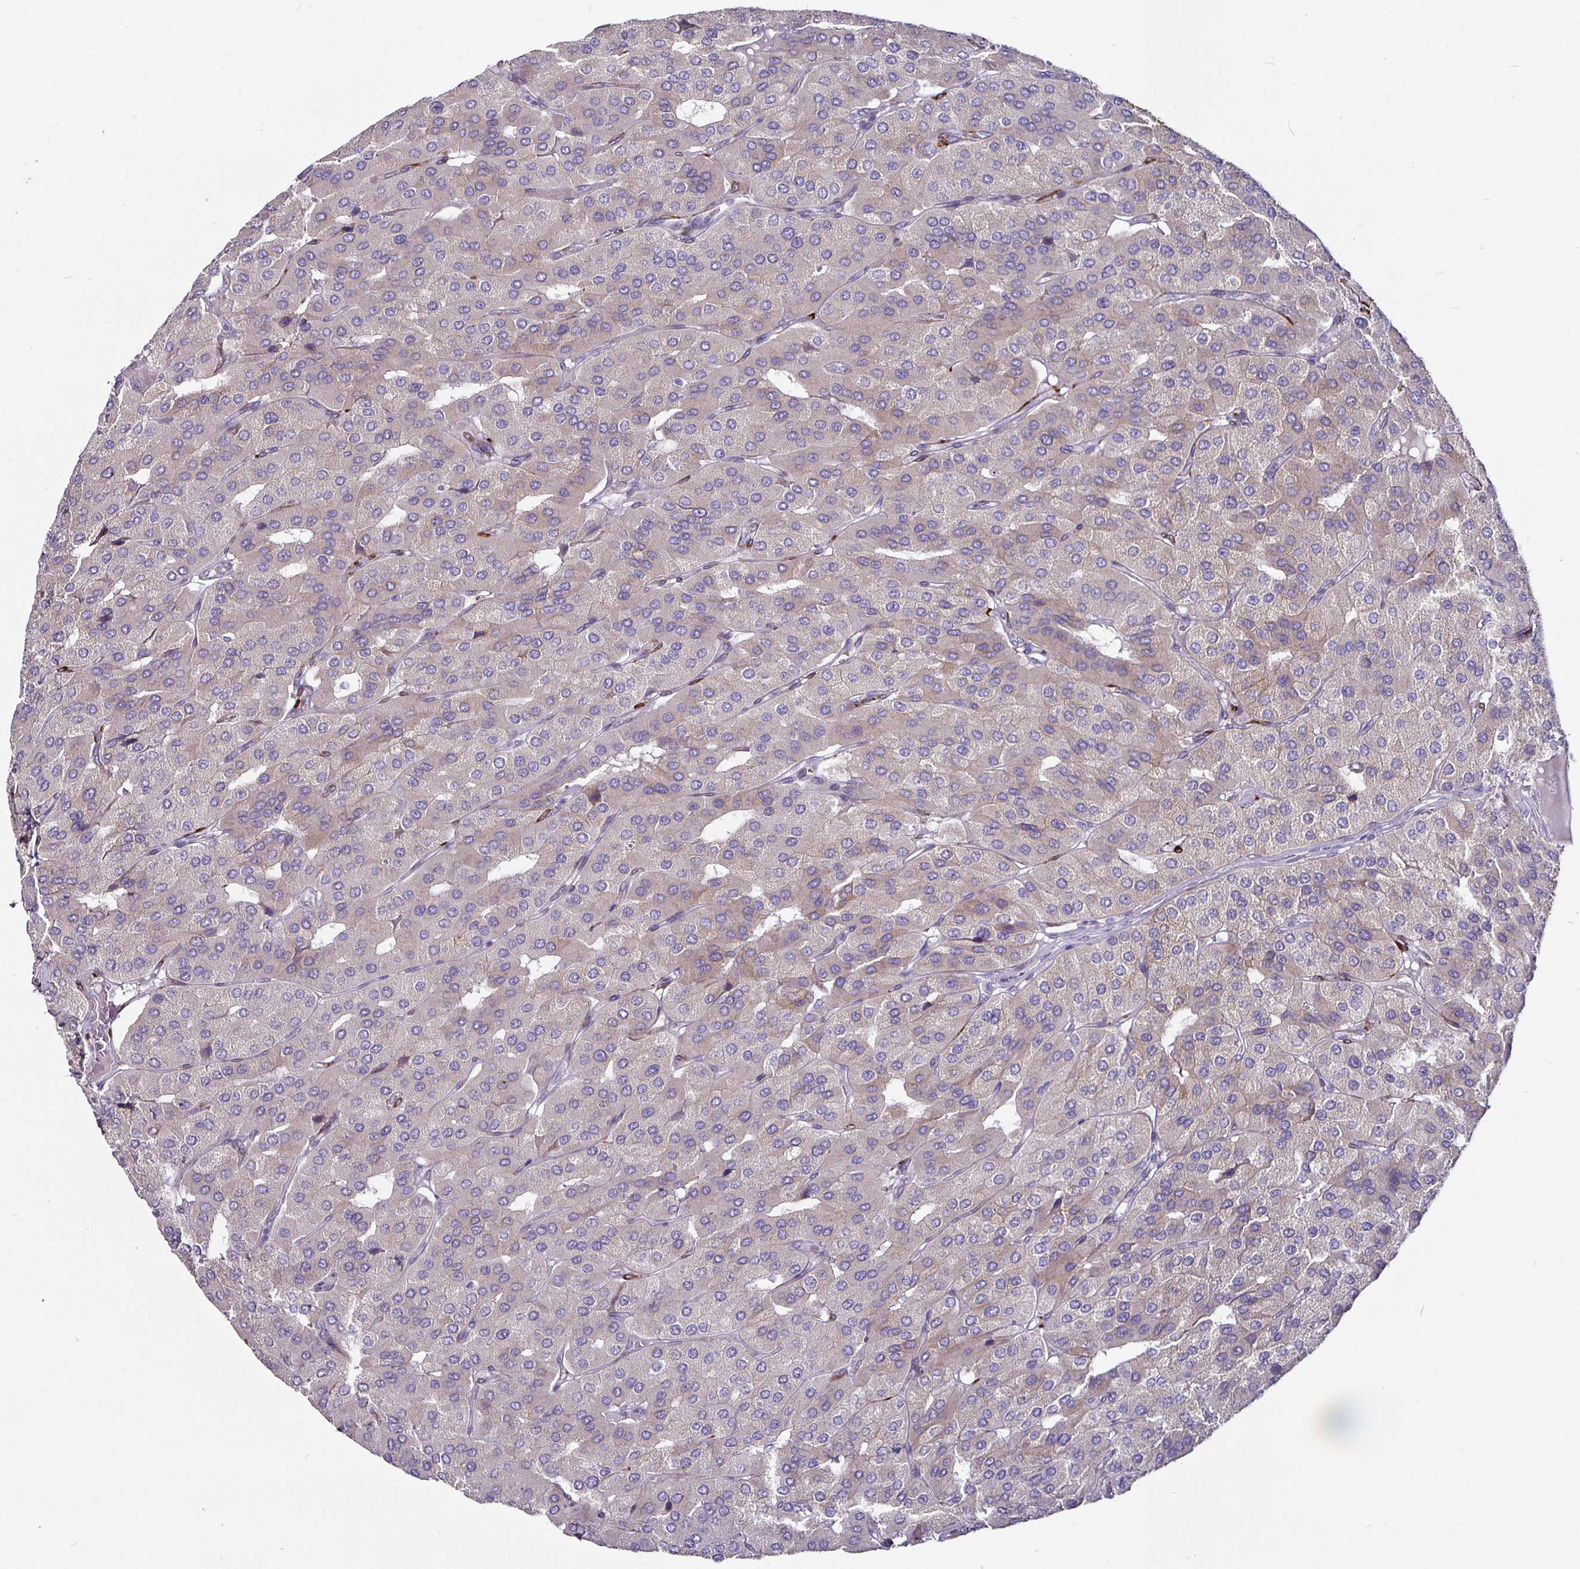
{"staining": {"intensity": "weak", "quantity": "<25%", "location": "cytoplasmic/membranous"}, "tissue": "parathyroid gland", "cell_type": "Glandular cells", "image_type": "normal", "snomed": [{"axis": "morphology", "description": "Normal tissue, NOS"}, {"axis": "morphology", "description": "Adenoma, NOS"}, {"axis": "topography", "description": "Parathyroid gland"}], "caption": "The image demonstrates no significant expression in glandular cells of parathyroid gland.", "gene": "P4HA2", "patient": {"sex": "female", "age": 86}}